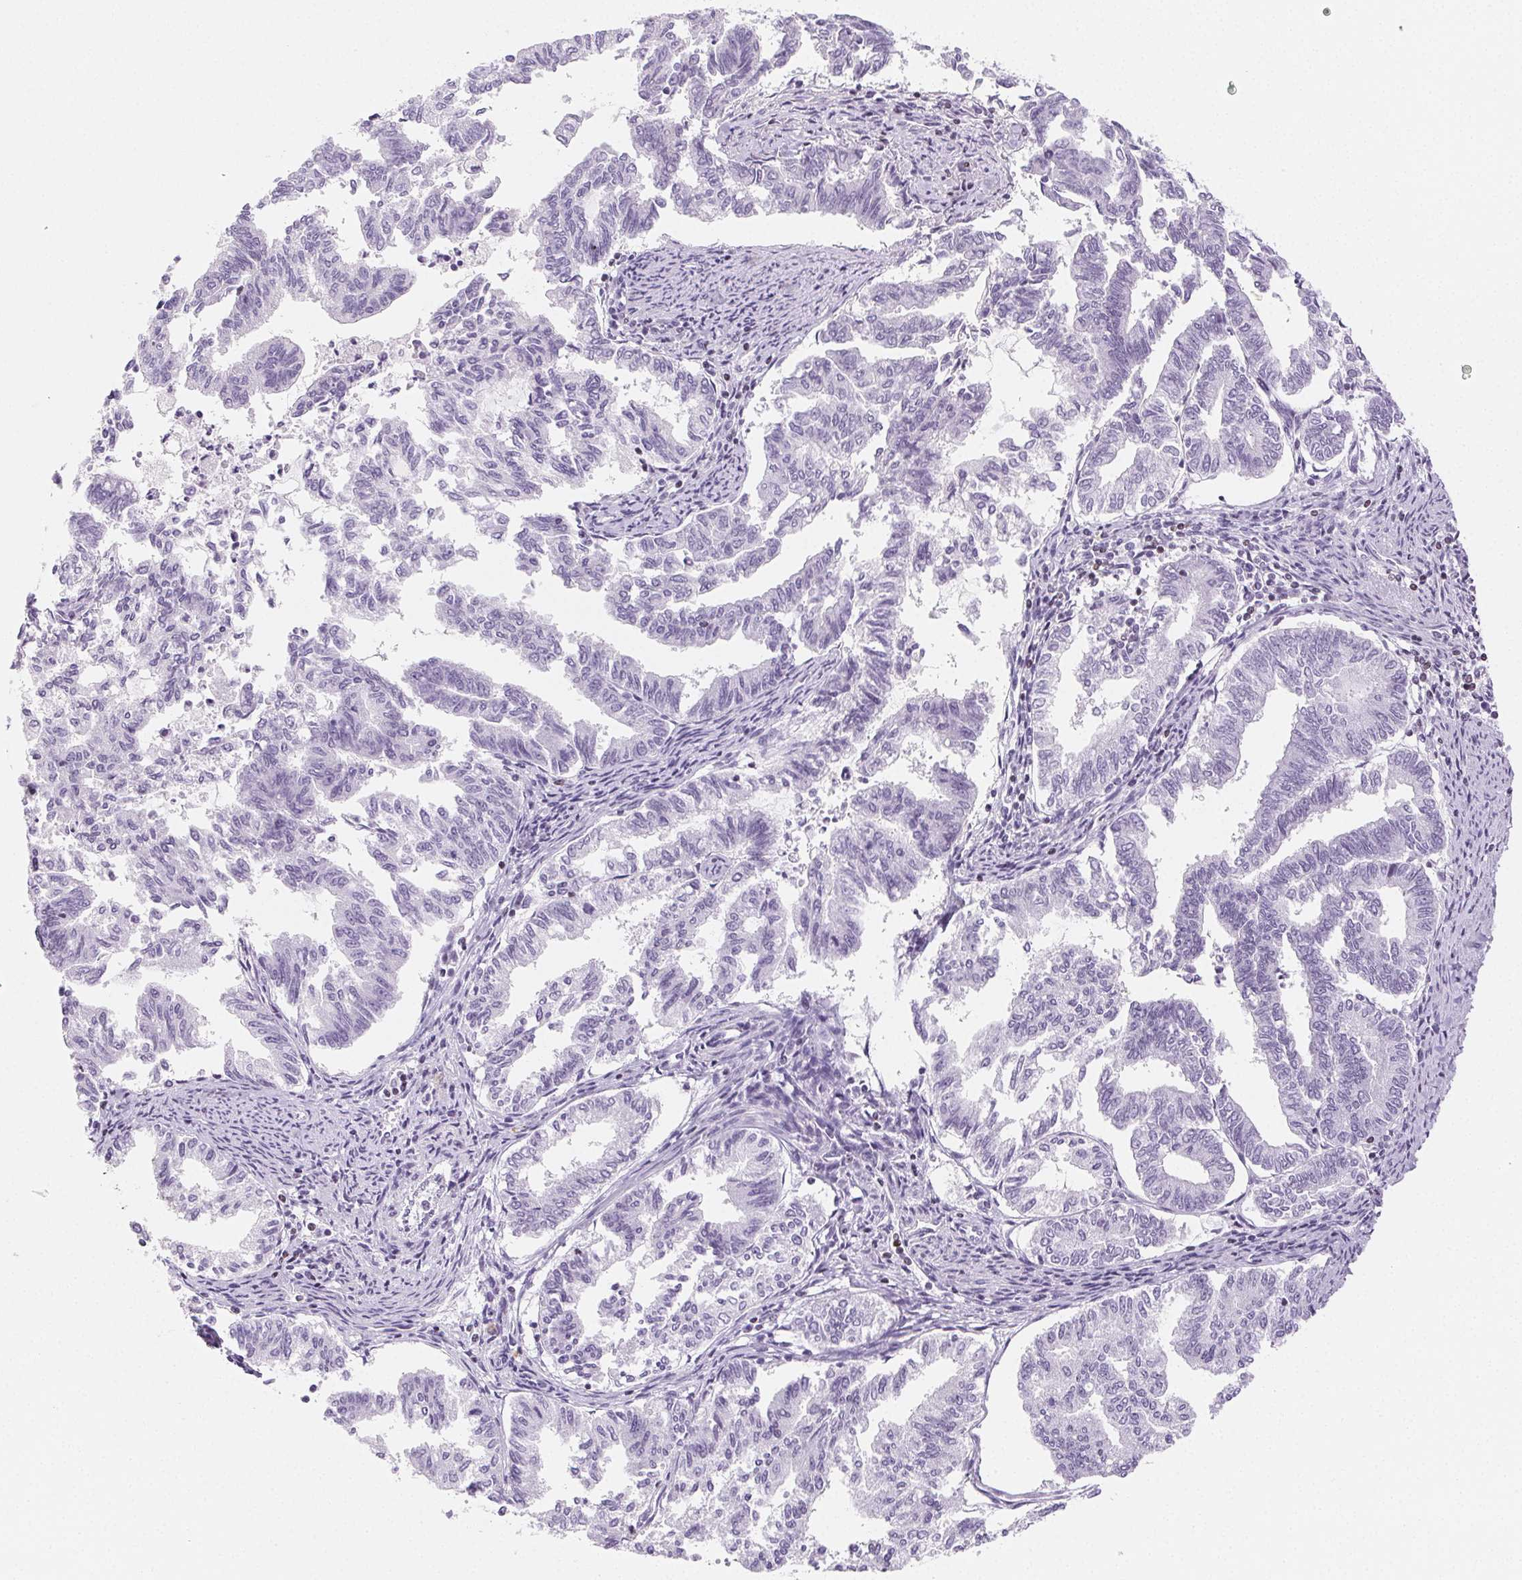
{"staining": {"intensity": "negative", "quantity": "none", "location": "none"}, "tissue": "endometrial cancer", "cell_type": "Tumor cells", "image_type": "cancer", "snomed": [{"axis": "morphology", "description": "Adenocarcinoma, NOS"}, {"axis": "topography", "description": "Endometrium"}], "caption": "This image is of endometrial adenocarcinoma stained with immunohistochemistry (IHC) to label a protein in brown with the nuclei are counter-stained blue. There is no positivity in tumor cells. (DAB (3,3'-diaminobenzidine) immunohistochemistry (IHC) visualized using brightfield microscopy, high magnification).", "gene": "BEND2", "patient": {"sex": "female", "age": 79}}